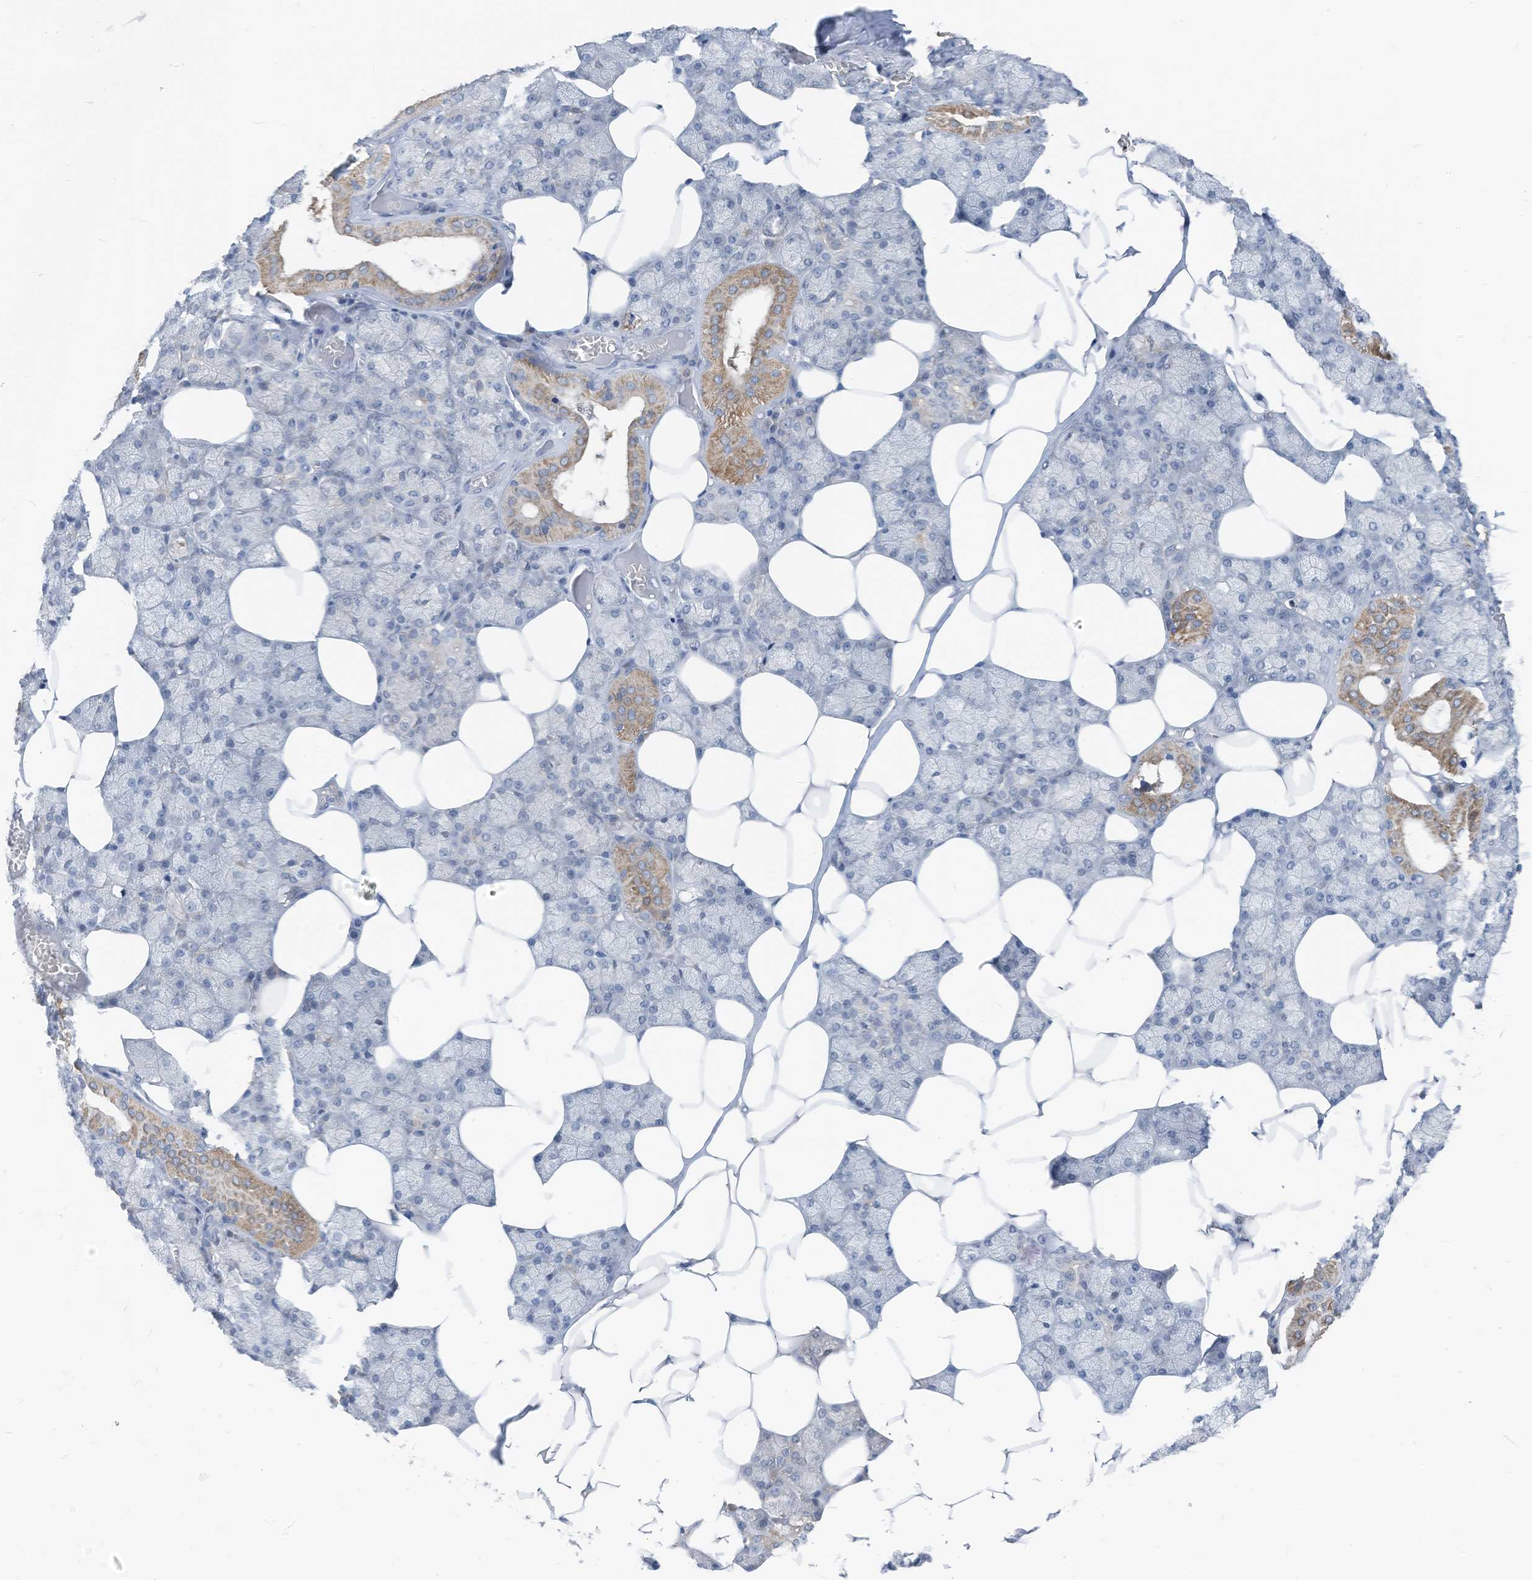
{"staining": {"intensity": "moderate", "quantity": "<25%", "location": "cytoplasmic/membranous"}, "tissue": "salivary gland", "cell_type": "Glandular cells", "image_type": "normal", "snomed": [{"axis": "morphology", "description": "Normal tissue, NOS"}, {"axis": "topography", "description": "Salivary gland"}], "caption": "About <25% of glandular cells in unremarkable salivary gland show moderate cytoplasmic/membranous protein positivity as visualized by brown immunohistochemical staining.", "gene": "LDAH", "patient": {"sex": "male", "age": 62}}